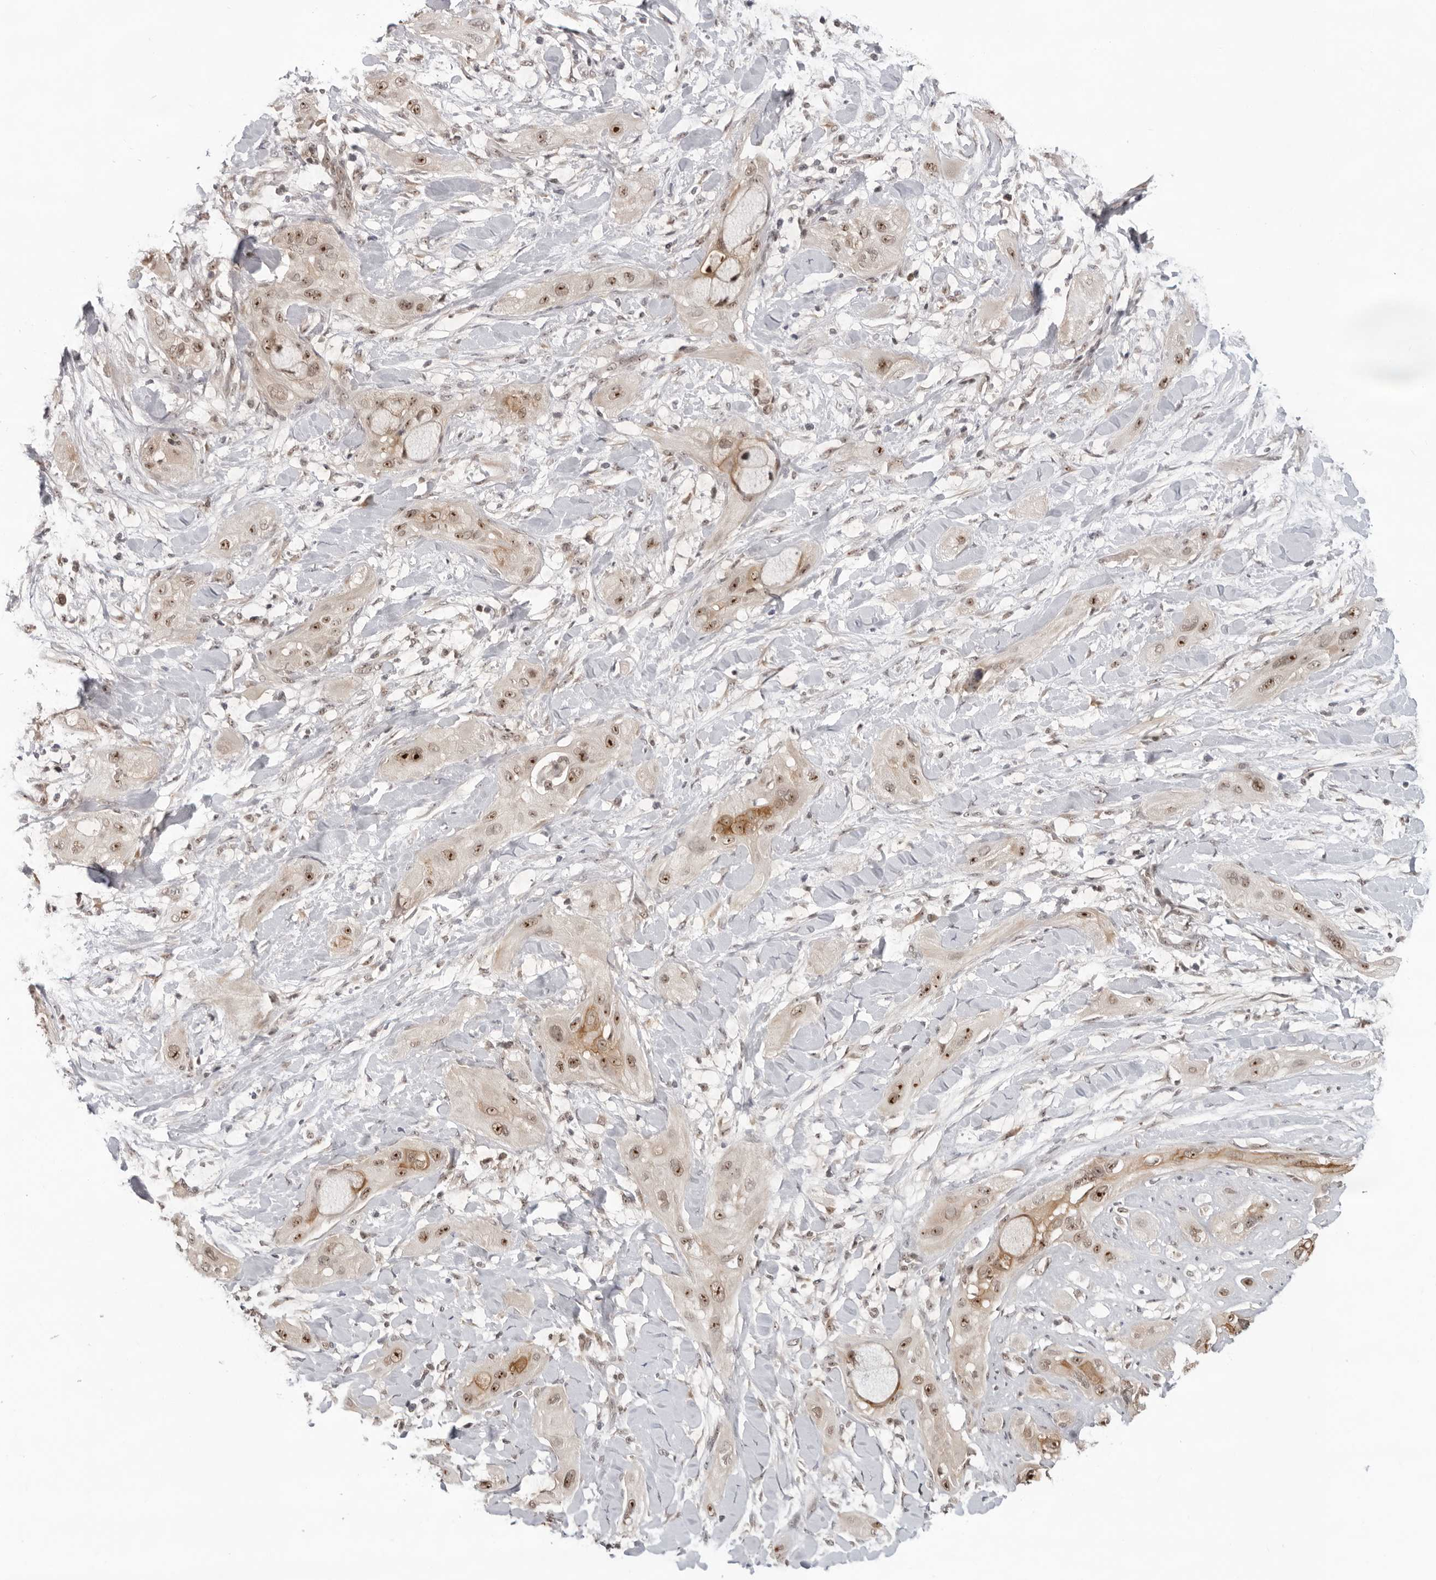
{"staining": {"intensity": "moderate", "quantity": ">75%", "location": "nuclear"}, "tissue": "lung cancer", "cell_type": "Tumor cells", "image_type": "cancer", "snomed": [{"axis": "morphology", "description": "Squamous cell carcinoma, NOS"}, {"axis": "topography", "description": "Lung"}], "caption": "IHC photomicrograph of neoplastic tissue: squamous cell carcinoma (lung) stained using immunohistochemistry (IHC) shows medium levels of moderate protein expression localized specifically in the nuclear of tumor cells, appearing as a nuclear brown color.", "gene": "EXOSC10", "patient": {"sex": "female", "age": 47}}